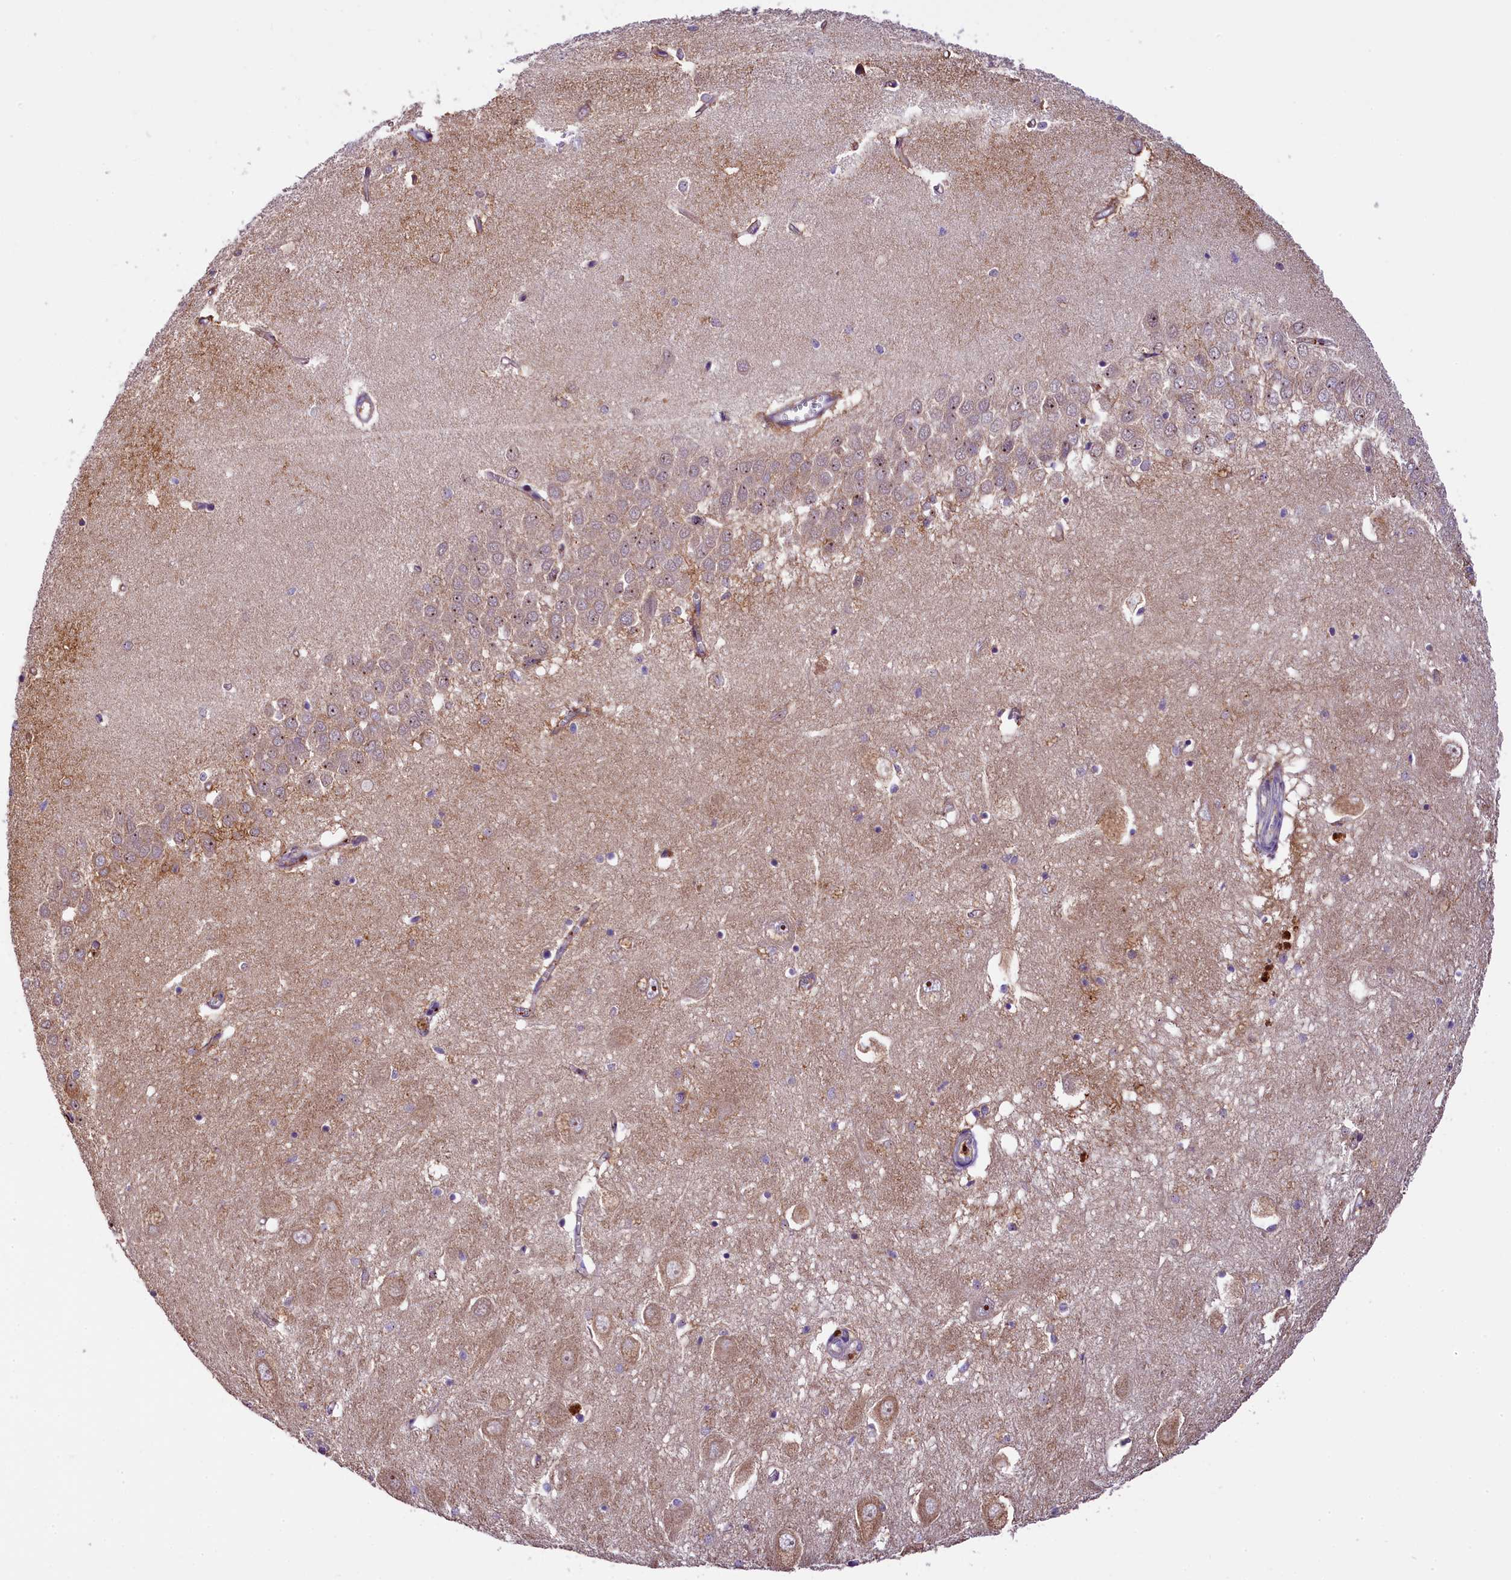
{"staining": {"intensity": "negative", "quantity": "none", "location": "none"}, "tissue": "hippocampus", "cell_type": "Glial cells", "image_type": "normal", "snomed": [{"axis": "morphology", "description": "Normal tissue, NOS"}, {"axis": "topography", "description": "Hippocampus"}], "caption": "A histopathology image of hippocampus stained for a protein shows no brown staining in glial cells. (Brightfield microscopy of DAB immunohistochemistry (IHC) at high magnification).", "gene": "UBXN6", "patient": {"sex": "female", "age": 64}}